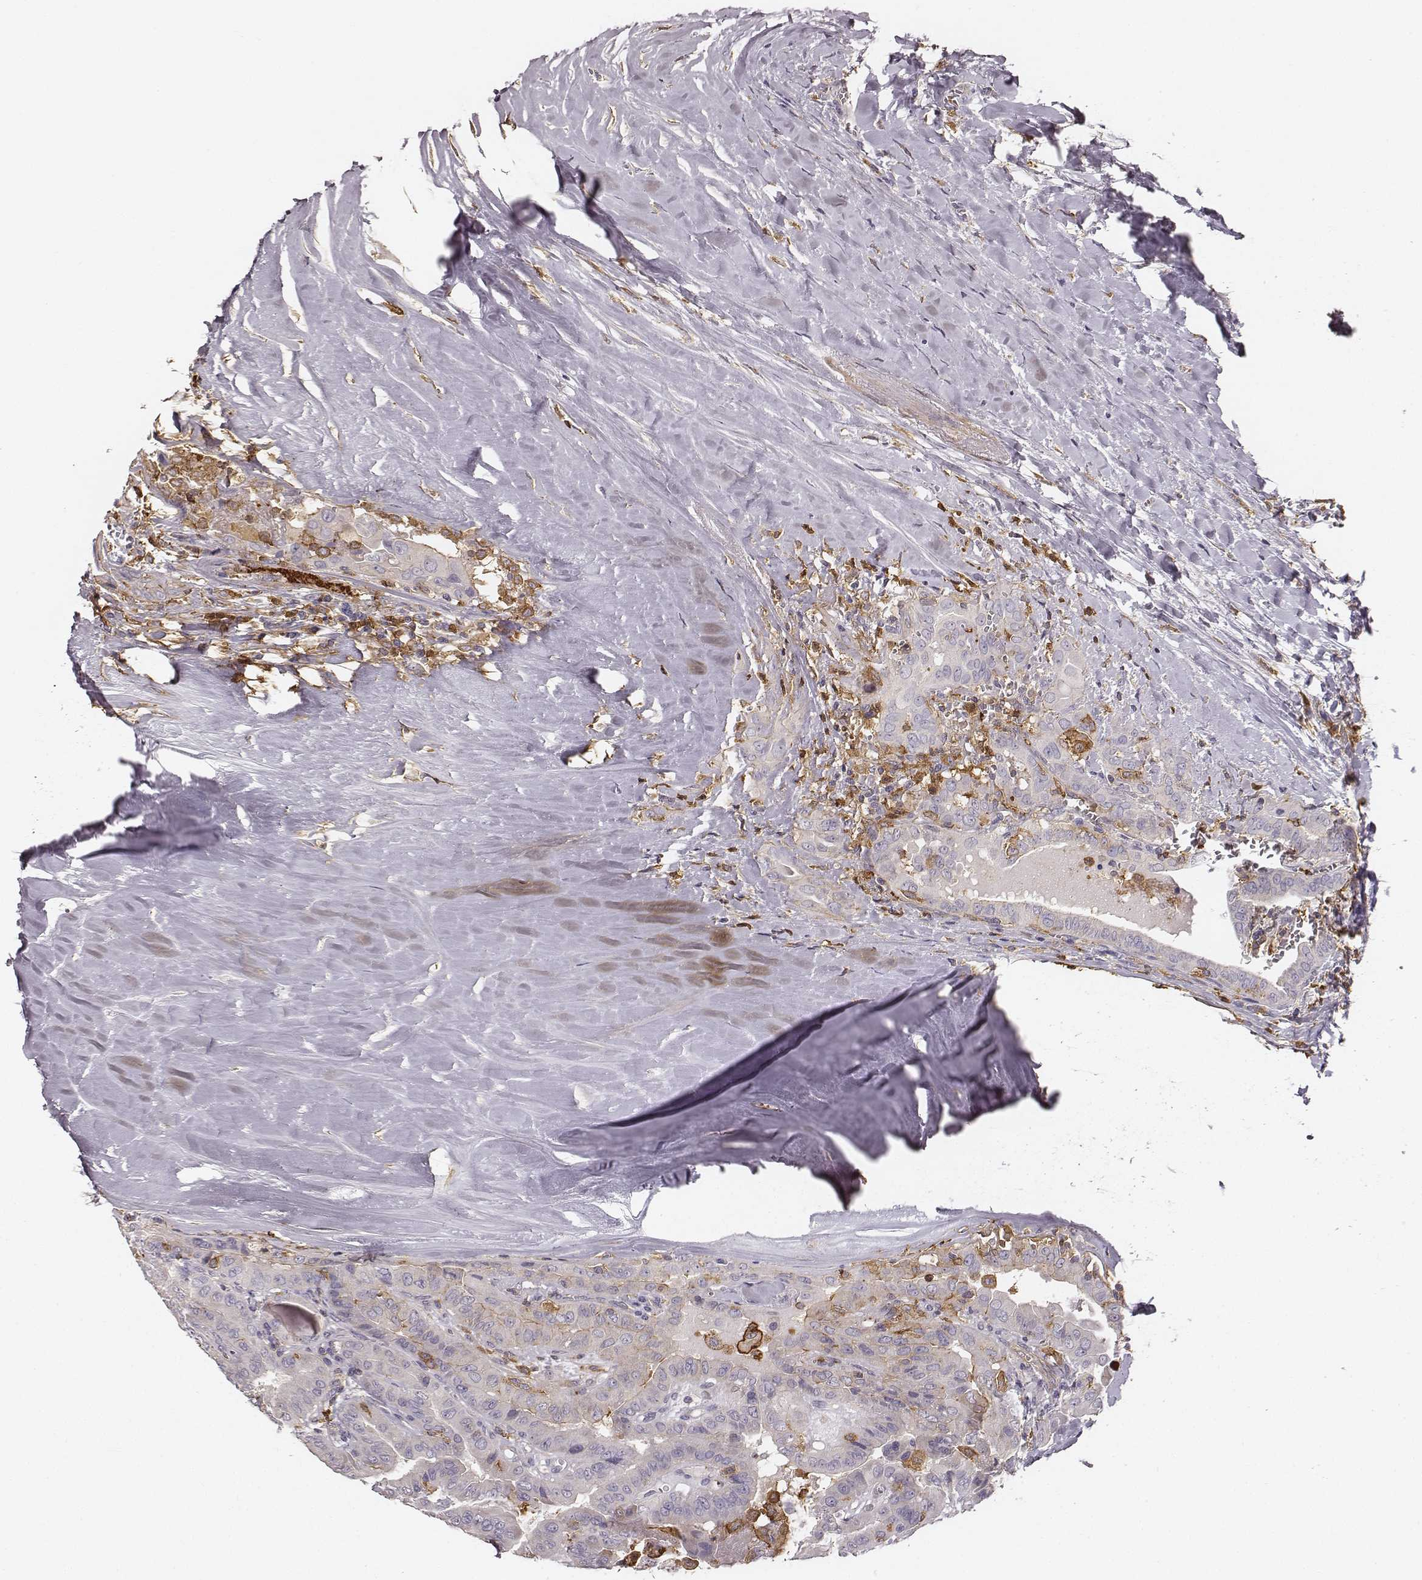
{"staining": {"intensity": "negative", "quantity": "none", "location": "none"}, "tissue": "thyroid cancer", "cell_type": "Tumor cells", "image_type": "cancer", "snomed": [{"axis": "morphology", "description": "Papillary adenocarcinoma, NOS"}, {"axis": "topography", "description": "Thyroid gland"}], "caption": "Human papillary adenocarcinoma (thyroid) stained for a protein using immunohistochemistry exhibits no positivity in tumor cells.", "gene": "ZYX", "patient": {"sex": "female", "age": 37}}